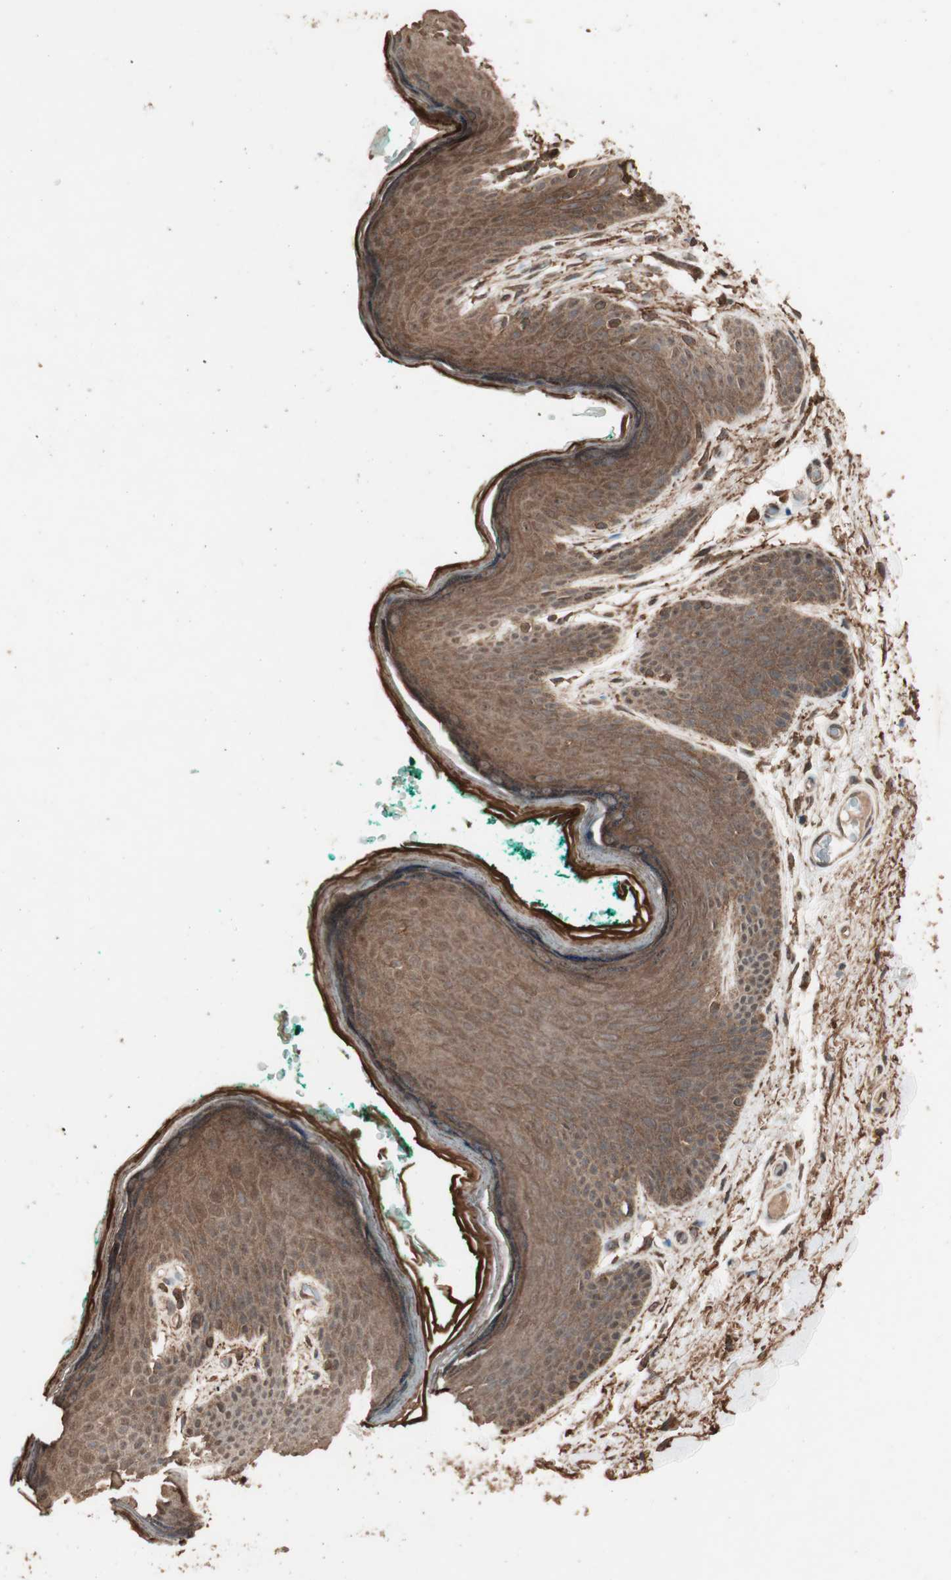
{"staining": {"intensity": "strong", "quantity": ">75%", "location": "cytoplasmic/membranous,nuclear"}, "tissue": "skin", "cell_type": "Epidermal cells", "image_type": "normal", "snomed": [{"axis": "morphology", "description": "Normal tissue, NOS"}, {"axis": "topography", "description": "Anal"}], "caption": "IHC image of normal skin: human skin stained using immunohistochemistry reveals high levels of strong protein expression localized specifically in the cytoplasmic/membranous,nuclear of epidermal cells, appearing as a cytoplasmic/membranous,nuclear brown color.", "gene": "USP20", "patient": {"sex": "male", "age": 74}}